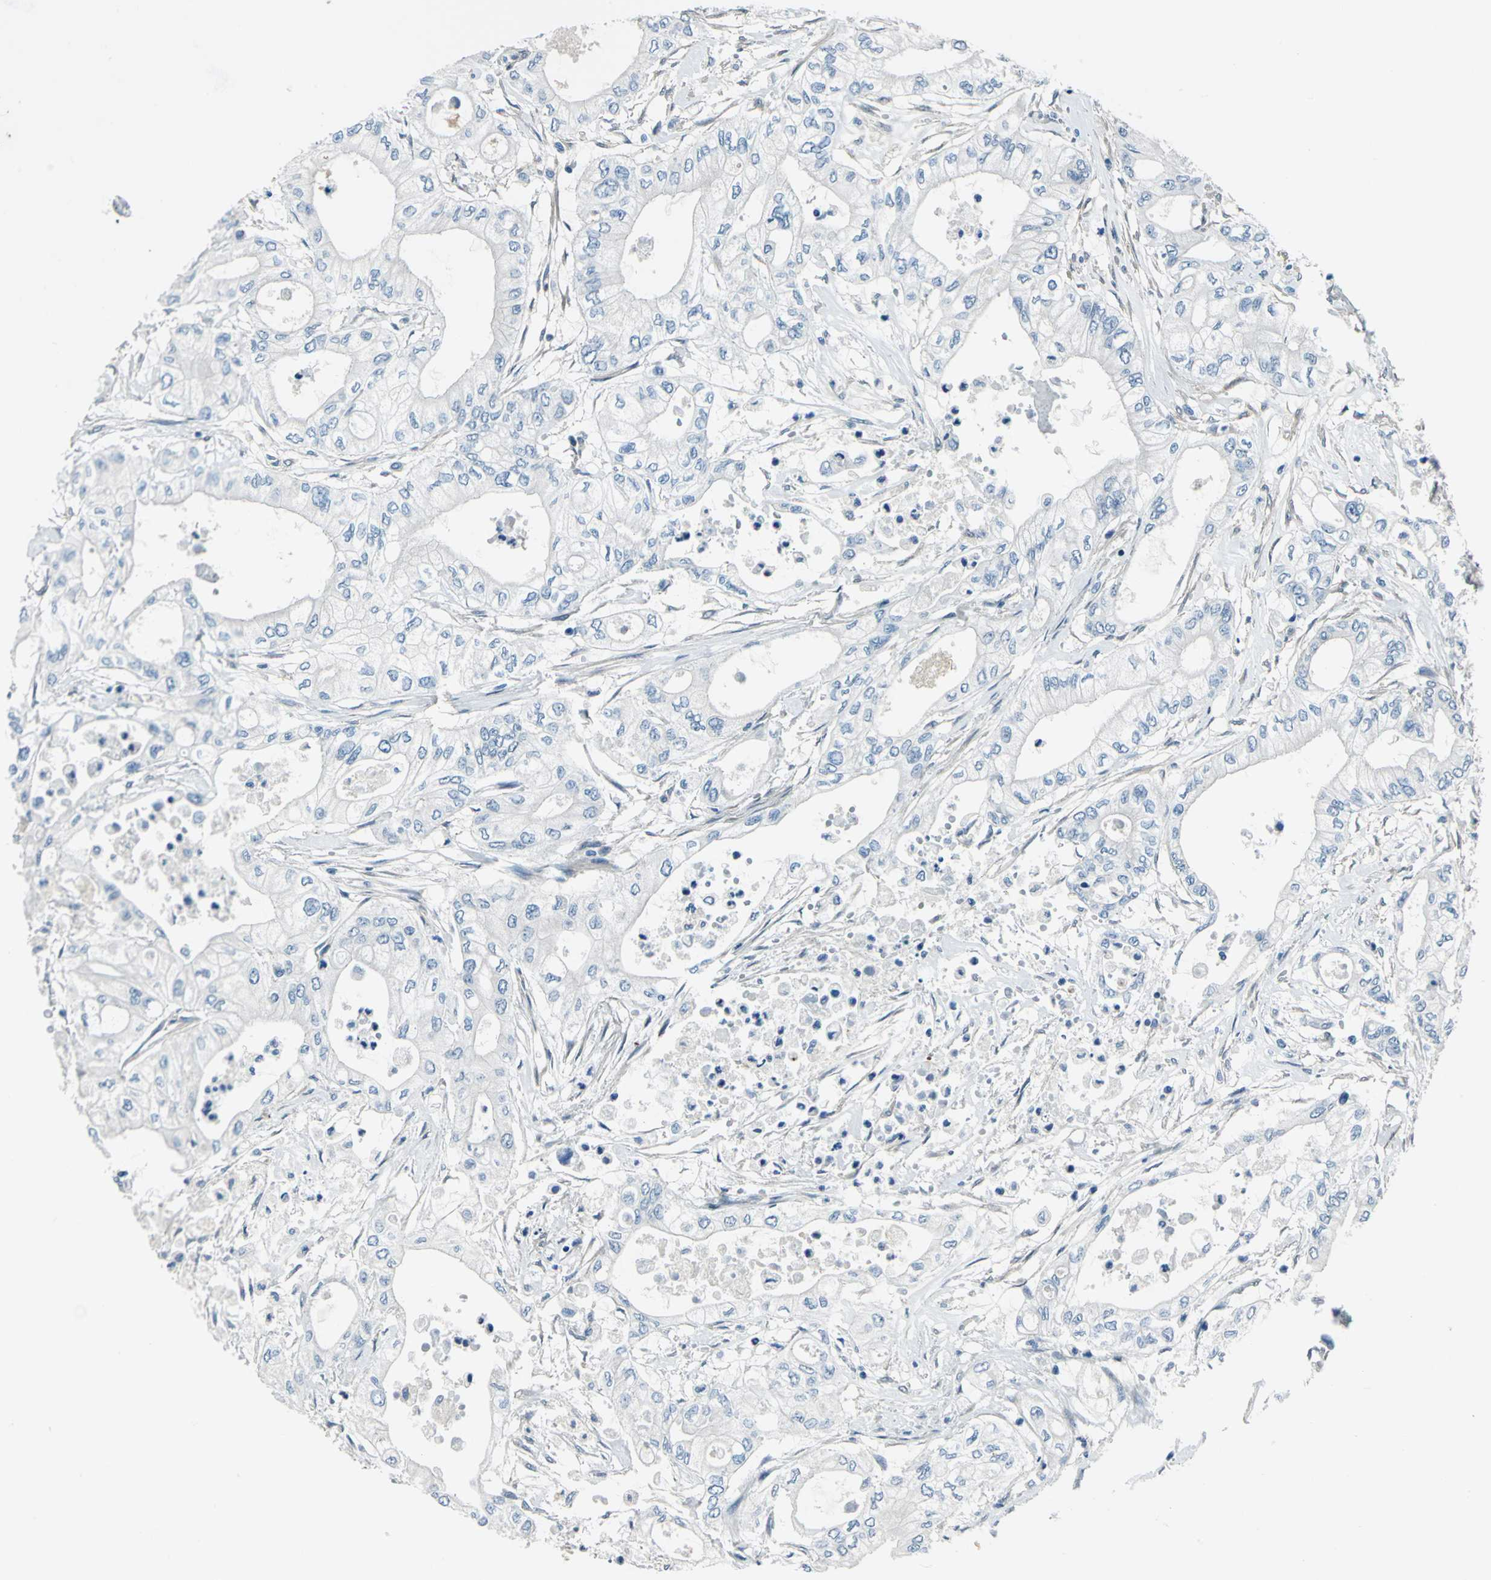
{"staining": {"intensity": "negative", "quantity": "none", "location": "none"}, "tissue": "pancreatic cancer", "cell_type": "Tumor cells", "image_type": "cancer", "snomed": [{"axis": "morphology", "description": "Adenocarcinoma, NOS"}, {"axis": "topography", "description": "Pancreas"}], "caption": "Immunohistochemistry (IHC) photomicrograph of human pancreatic cancer (adenocarcinoma) stained for a protein (brown), which displays no expression in tumor cells.", "gene": "CDC42EP1", "patient": {"sex": "male", "age": 79}}